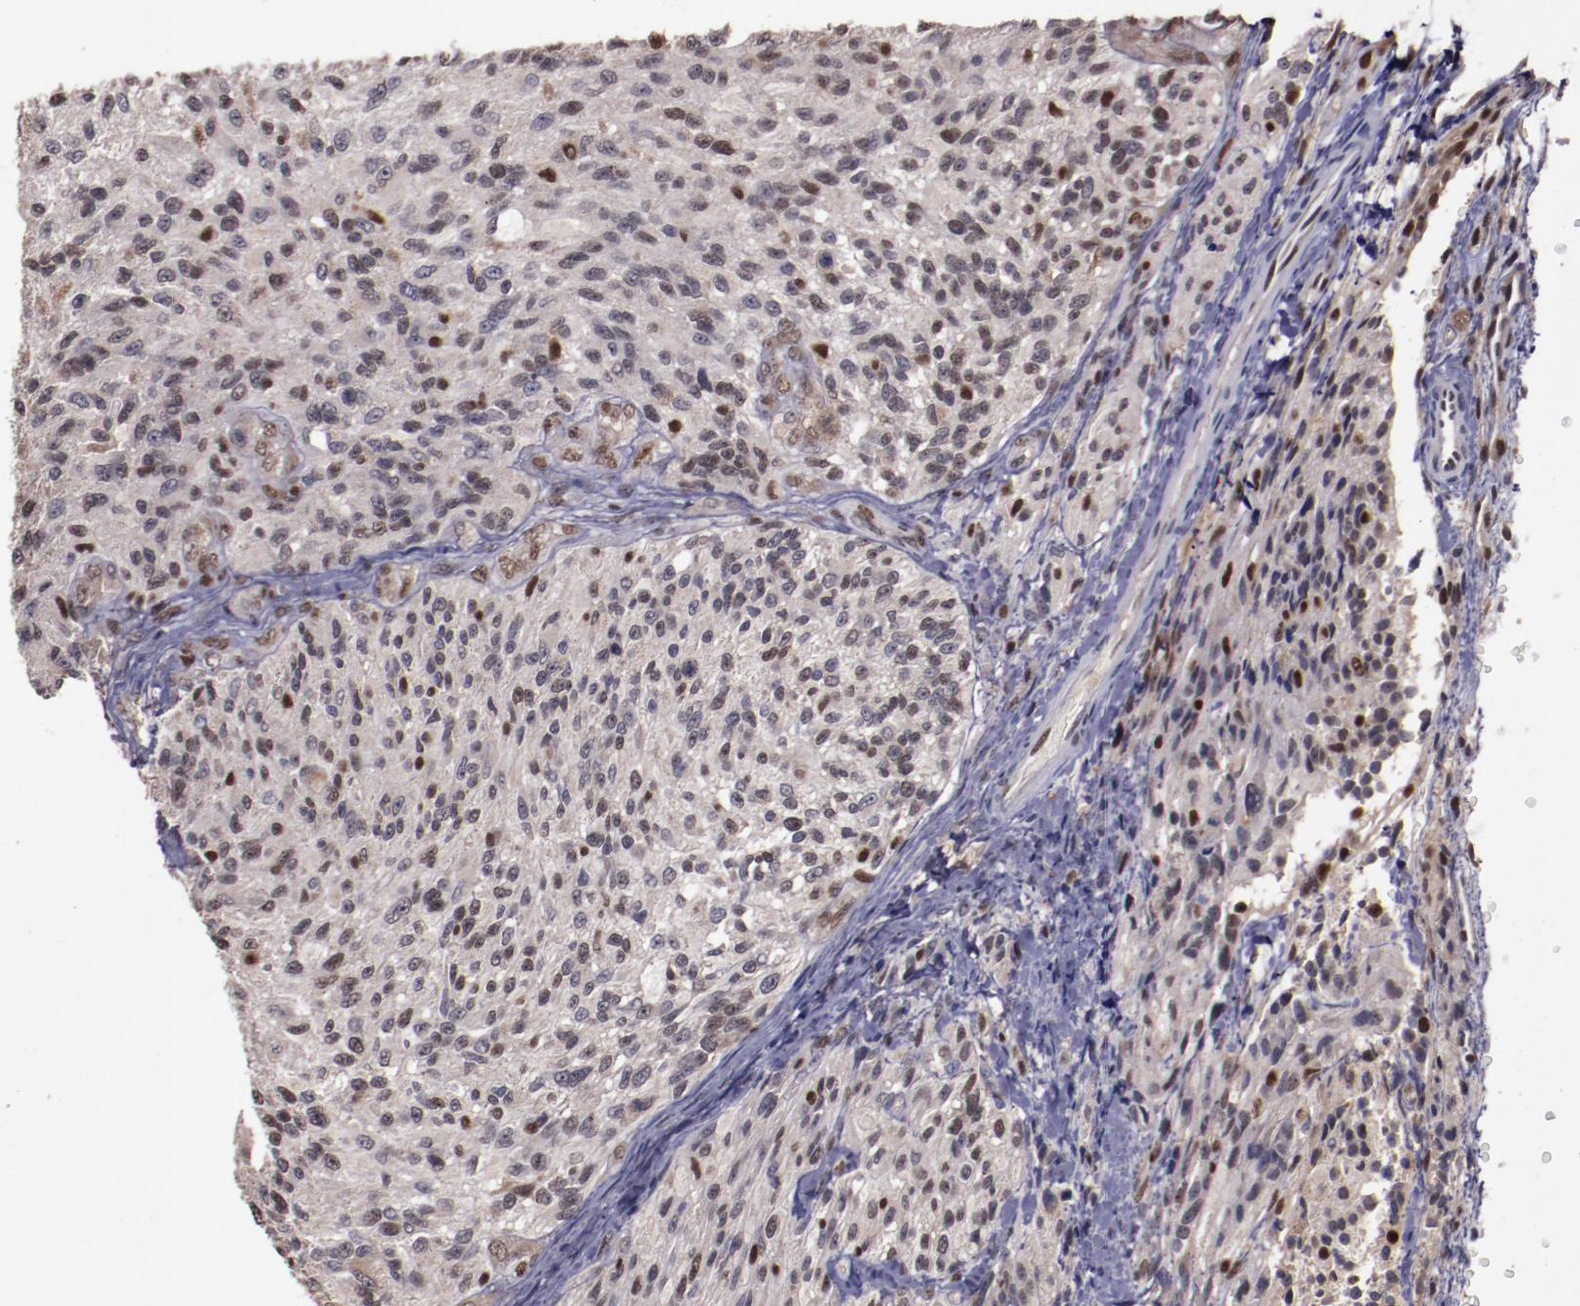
{"staining": {"intensity": "moderate", "quantity": "<25%", "location": "nuclear"}, "tissue": "glioma", "cell_type": "Tumor cells", "image_type": "cancer", "snomed": [{"axis": "morphology", "description": "Normal tissue, NOS"}, {"axis": "morphology", "description": "Glioma, malignant, High grade"}, {"axis": "topography", "description": "Cerebral cortex"}], "caption": "Immunohistochemistry of human high-grade glioma (malignant) reveals low levels of moderate nuclear positivity in approximately <25% of tumor cells. The staining is performed using DAB (3,3'-diaminobenzidine) brown chromogen to label protein expression. The nuclei are counter-stained blue using hematoxylin.", "gene": "CHEK2", "patient": {"sex": "male", "age": 56}}